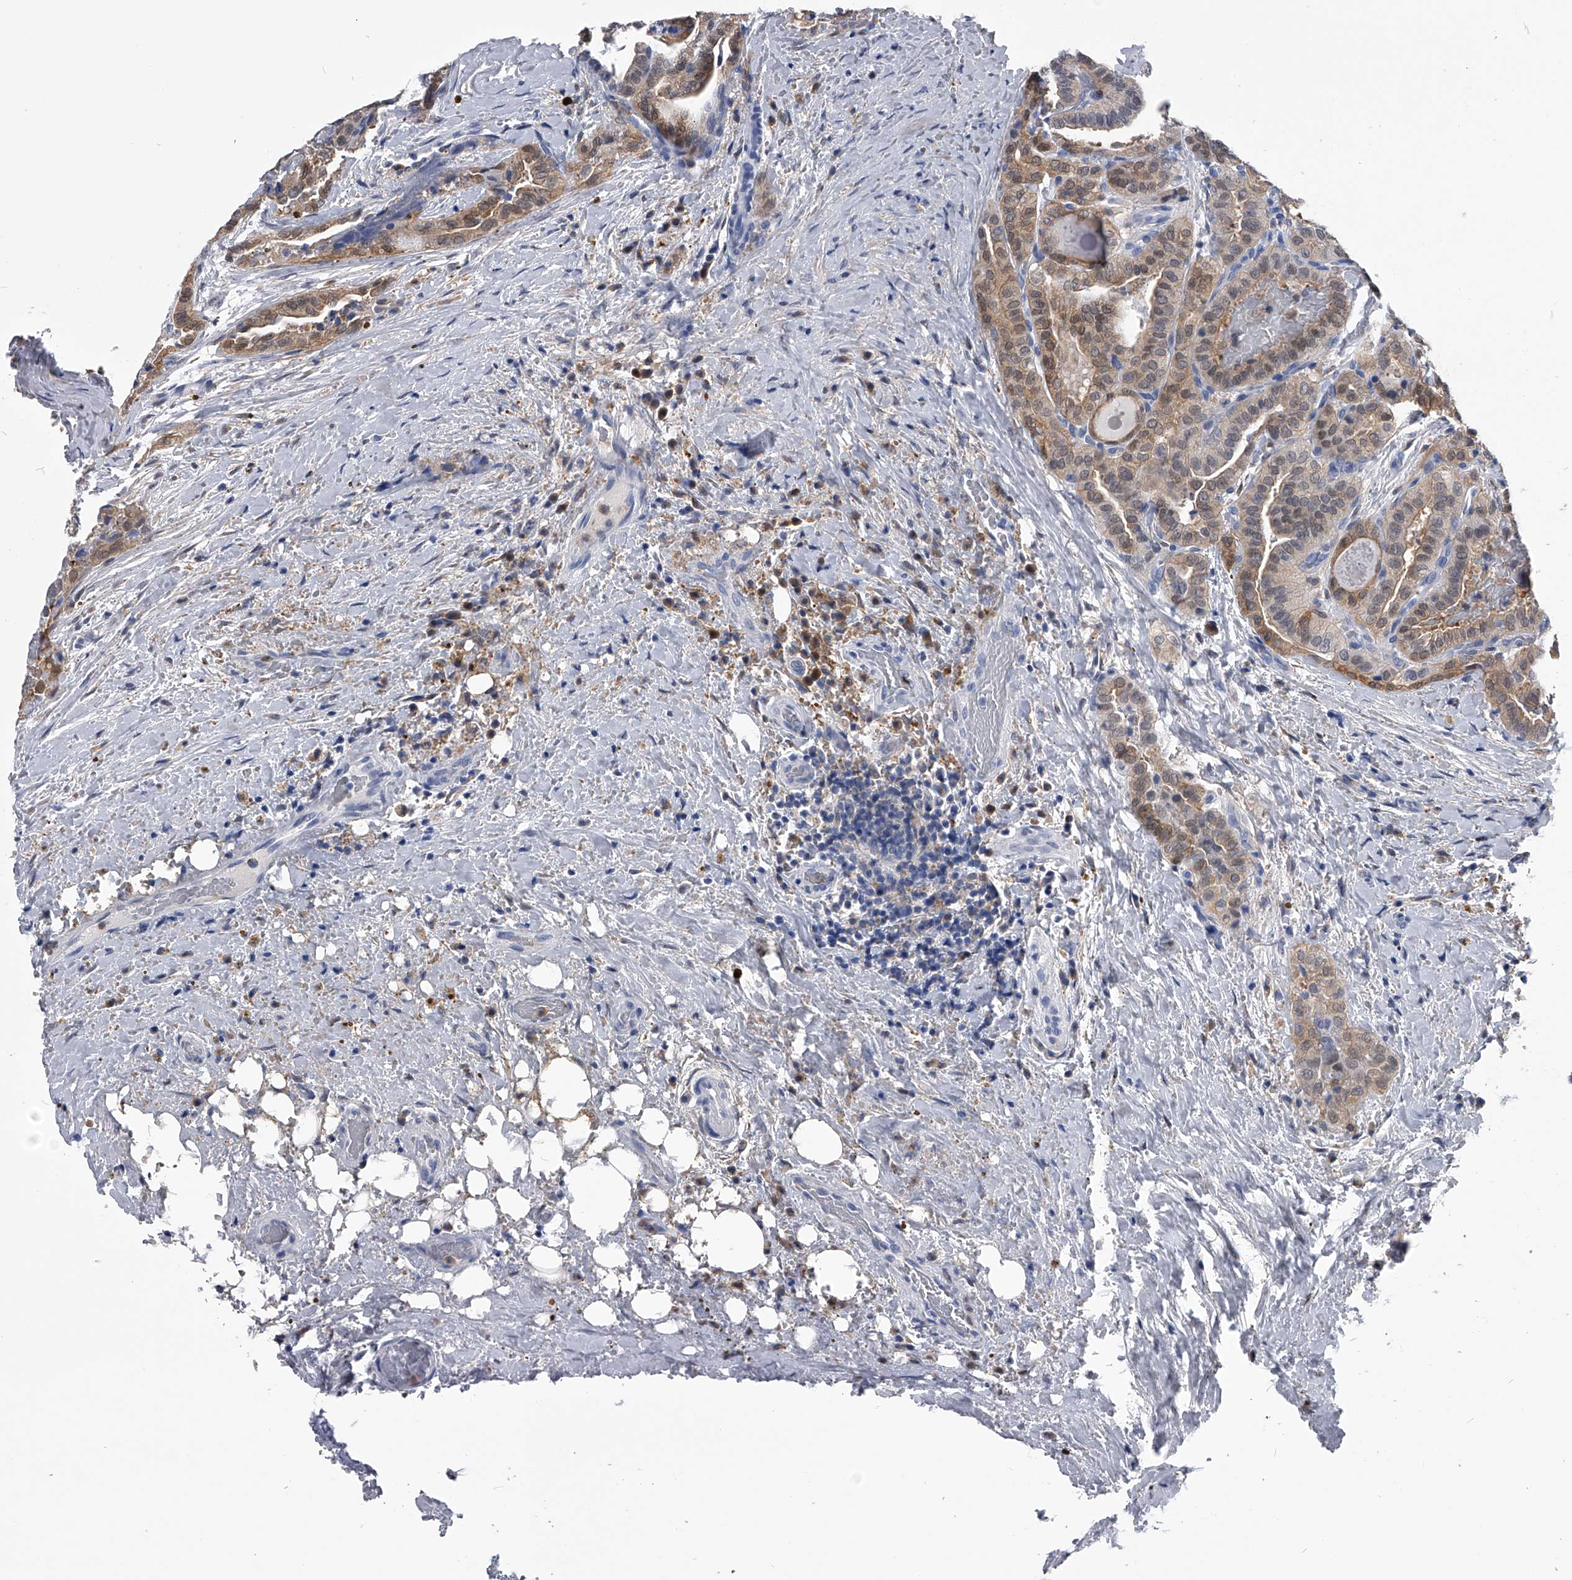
{"staining": {"intensity": "moderate", "quantity": "<25%", "location": "cytoplasmic/membranous,nuclear"}, "tissue": "thyroid cancer", "cell_type": "Tumor cells", "image_type": "cancer", "snomed": [{"axis": "morphology", "description": "Papillary adenocarcinoma, NOS"}, {"axis": "topography", "description": "Thyroid gland"}], "caption": "High-magnification brightfield microscopy of thyroid papillary adenocarcinoma stained with DAB (brown) and counterstained with hematoxylin (blue). tumor cells exhibit moderate cytoplasmic/membranous and nuclear positivity is present in about<25% of cells.", "gene": "PDXK", "patient": {"sex": "male", "age": 77}}